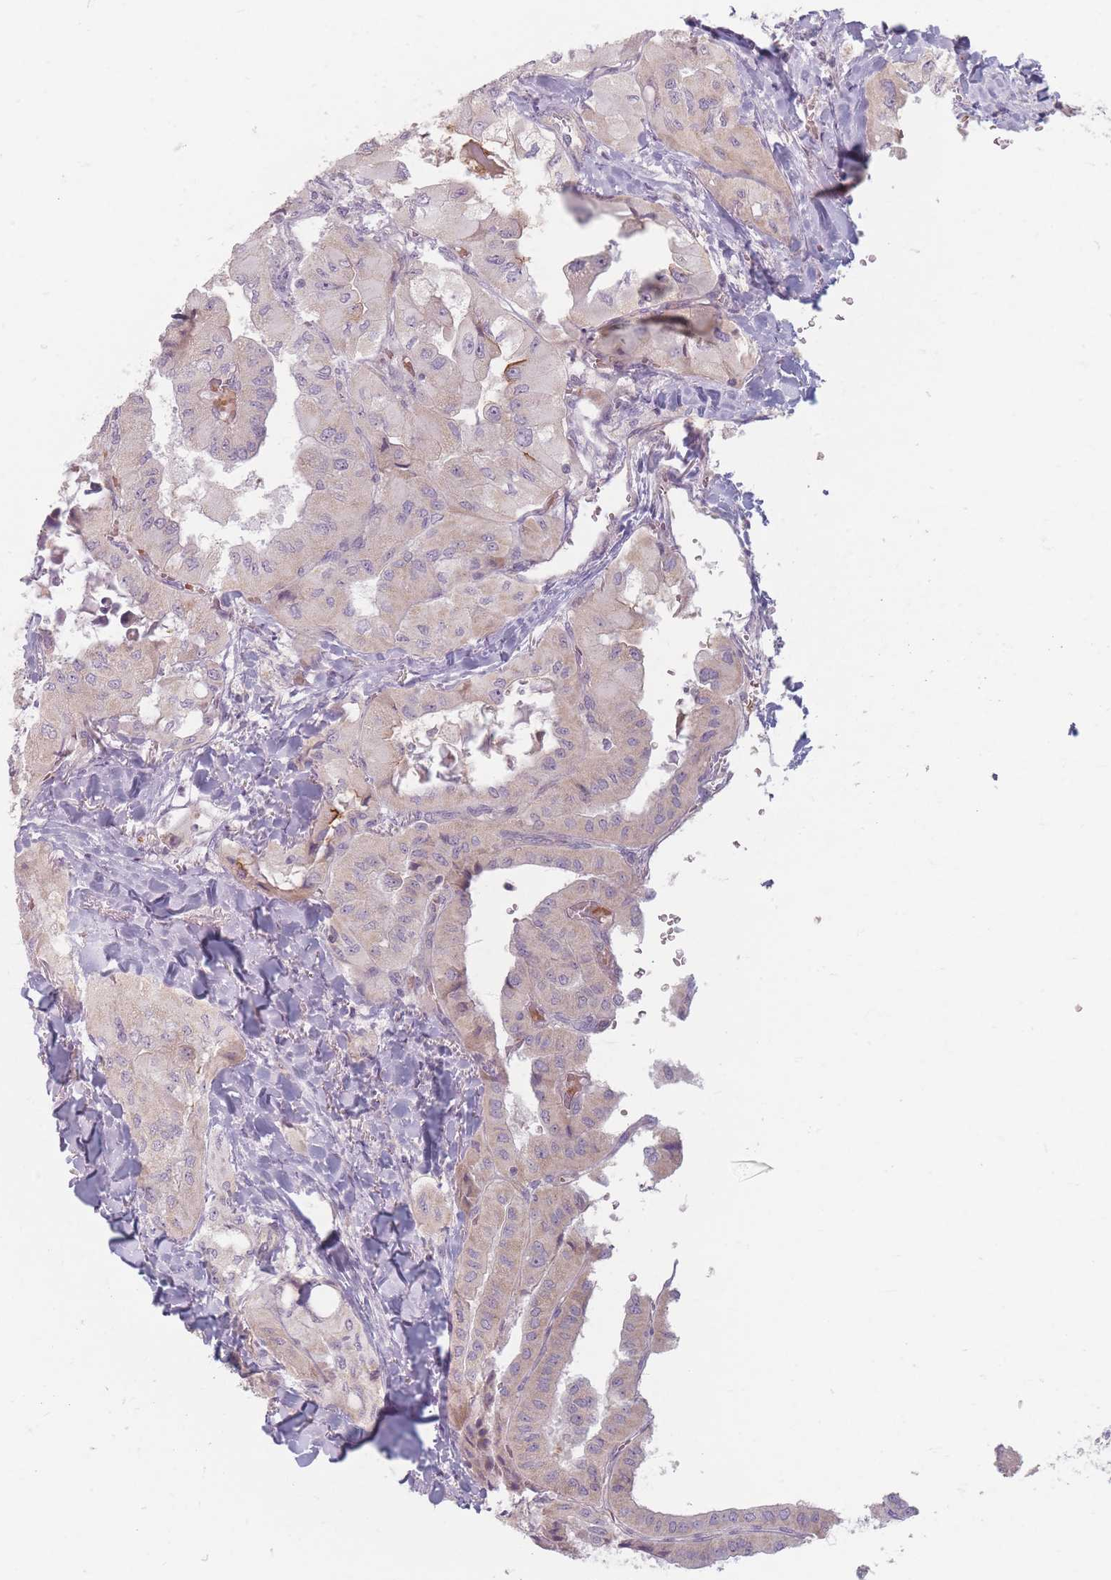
{"staining": {"intensity": "weak", "quantity": "<25%", "location": "cytoplasmic/membranous"}, "tissue": "thyroid cancer", "cell_type": "Tumor cells", "image_type": "cancer", "snomed": [{"axis": "morphology", "description": "Normal tissue, NOS"}, {"axis": "morphology", "description": "Papillary adenocarcinoma, NOS"}, {"axis": "topography", "description": "Thyroid gland"}], "caption": "A high-resolution photomicrograph shows IHC staining of thyroid cancer, which reveals no significant expression in tumor cells. Brightfield microscopy of IHC stained with DAB (brown) and hematoxylin (blue), captured at high magnification.", "gene": "CHCHD7", "patient": {"sex": "female", "age": 59}}